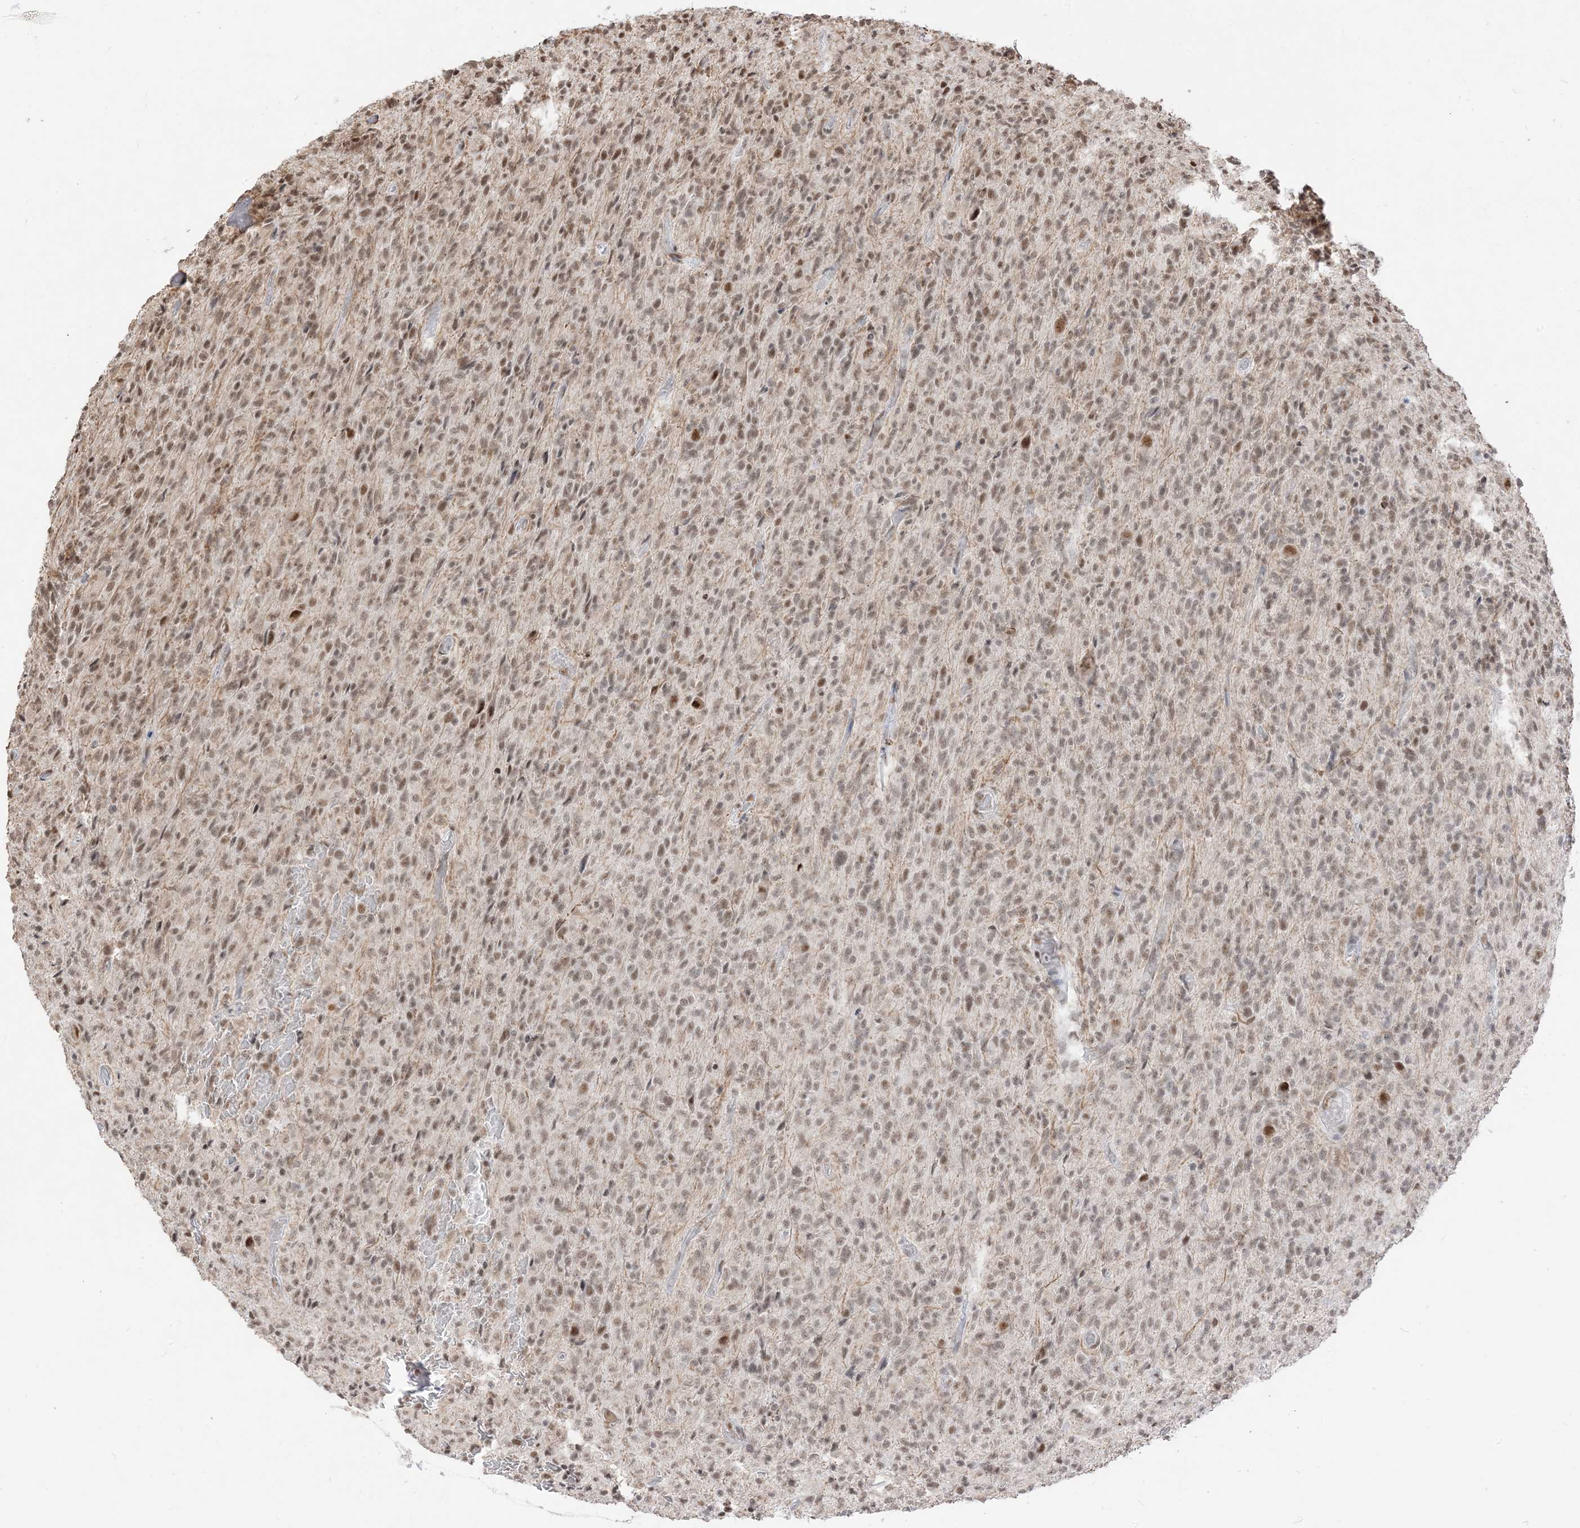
{"staining": {"intensity": "moderate", "quantity": ">75%", "location": "nuclear"}, "tissue": "glioma", "cell_type": "Tumor cells", "image_type": "cancer", "snomed": [{"axis": "morphology", "description": "Glioma, malignant, High grade"}, {"axis": "topography", "description": "Brain"}], "caption": "DAB immunohistochemical staining of human glioma reveals moderate nuclear protein expression in approximately >75% of tumor cells.", "gene": "ARGLU1", "patient": {"sex": "female", "age": 57}}